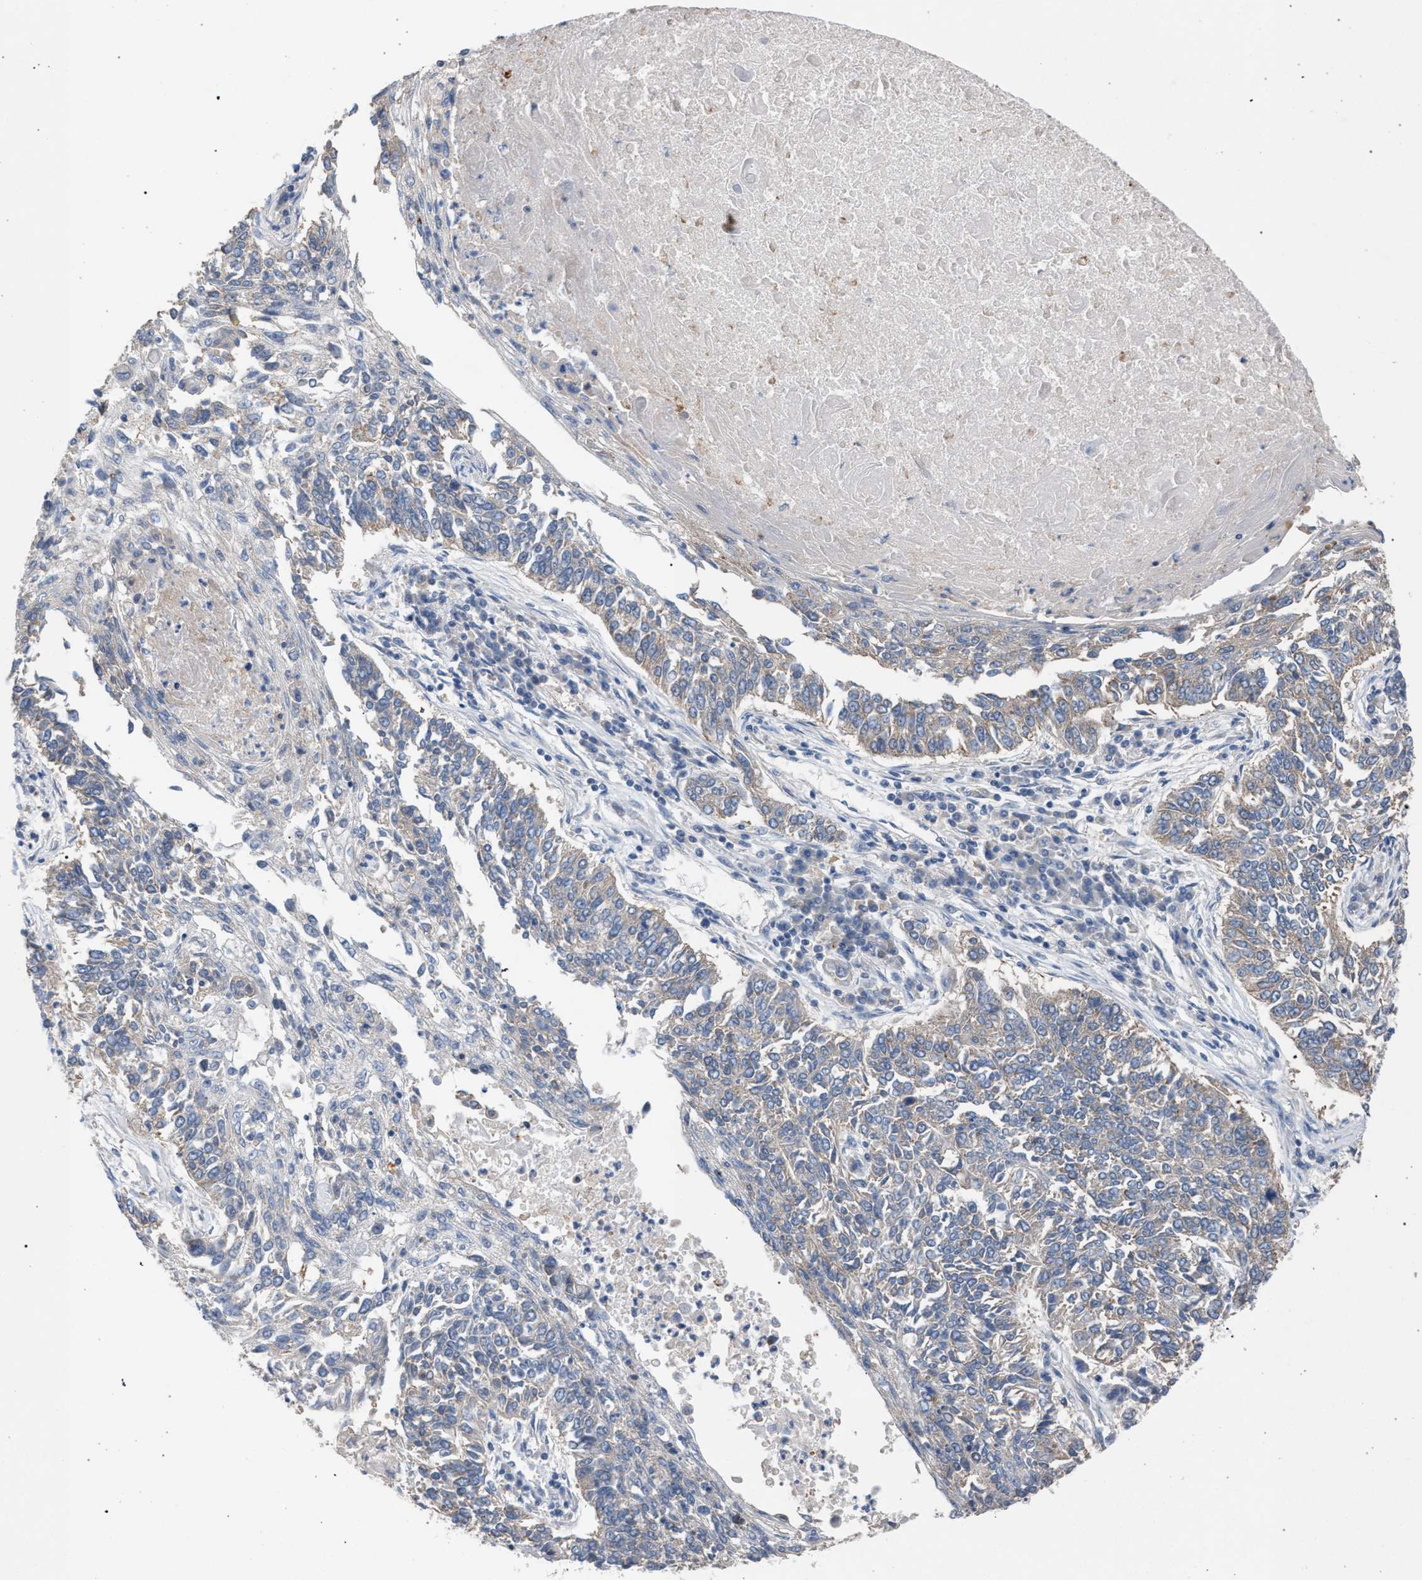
{"staining": {"intensity": "weak", "quantity": ">75%", "location": "cytoplasmic/membranous"}, "tissue": "lung cancer", "cell_type": "Tumor cells", "image_type": "cancer", "snomed": [{"axis": "morphology", "description": "Normal tissue, NOS"}, {"axis": "morphology", "description": "Squamous cell carcinoma, NOS"}, {"axis": "topography", "description": "Cartilage tissue"}, {"axis": "topography", "description": "Bronchus"}, {"axis": "topography", "description": "Lung"}], "caption": "This is an image of IHC staining of squamous cell carcinoma (lung), which shows weak expression in the cytoplasmic/membranous of tumor cells.", "gene": "TECPR1", "patient": {"sex": "female", "age": 49}}